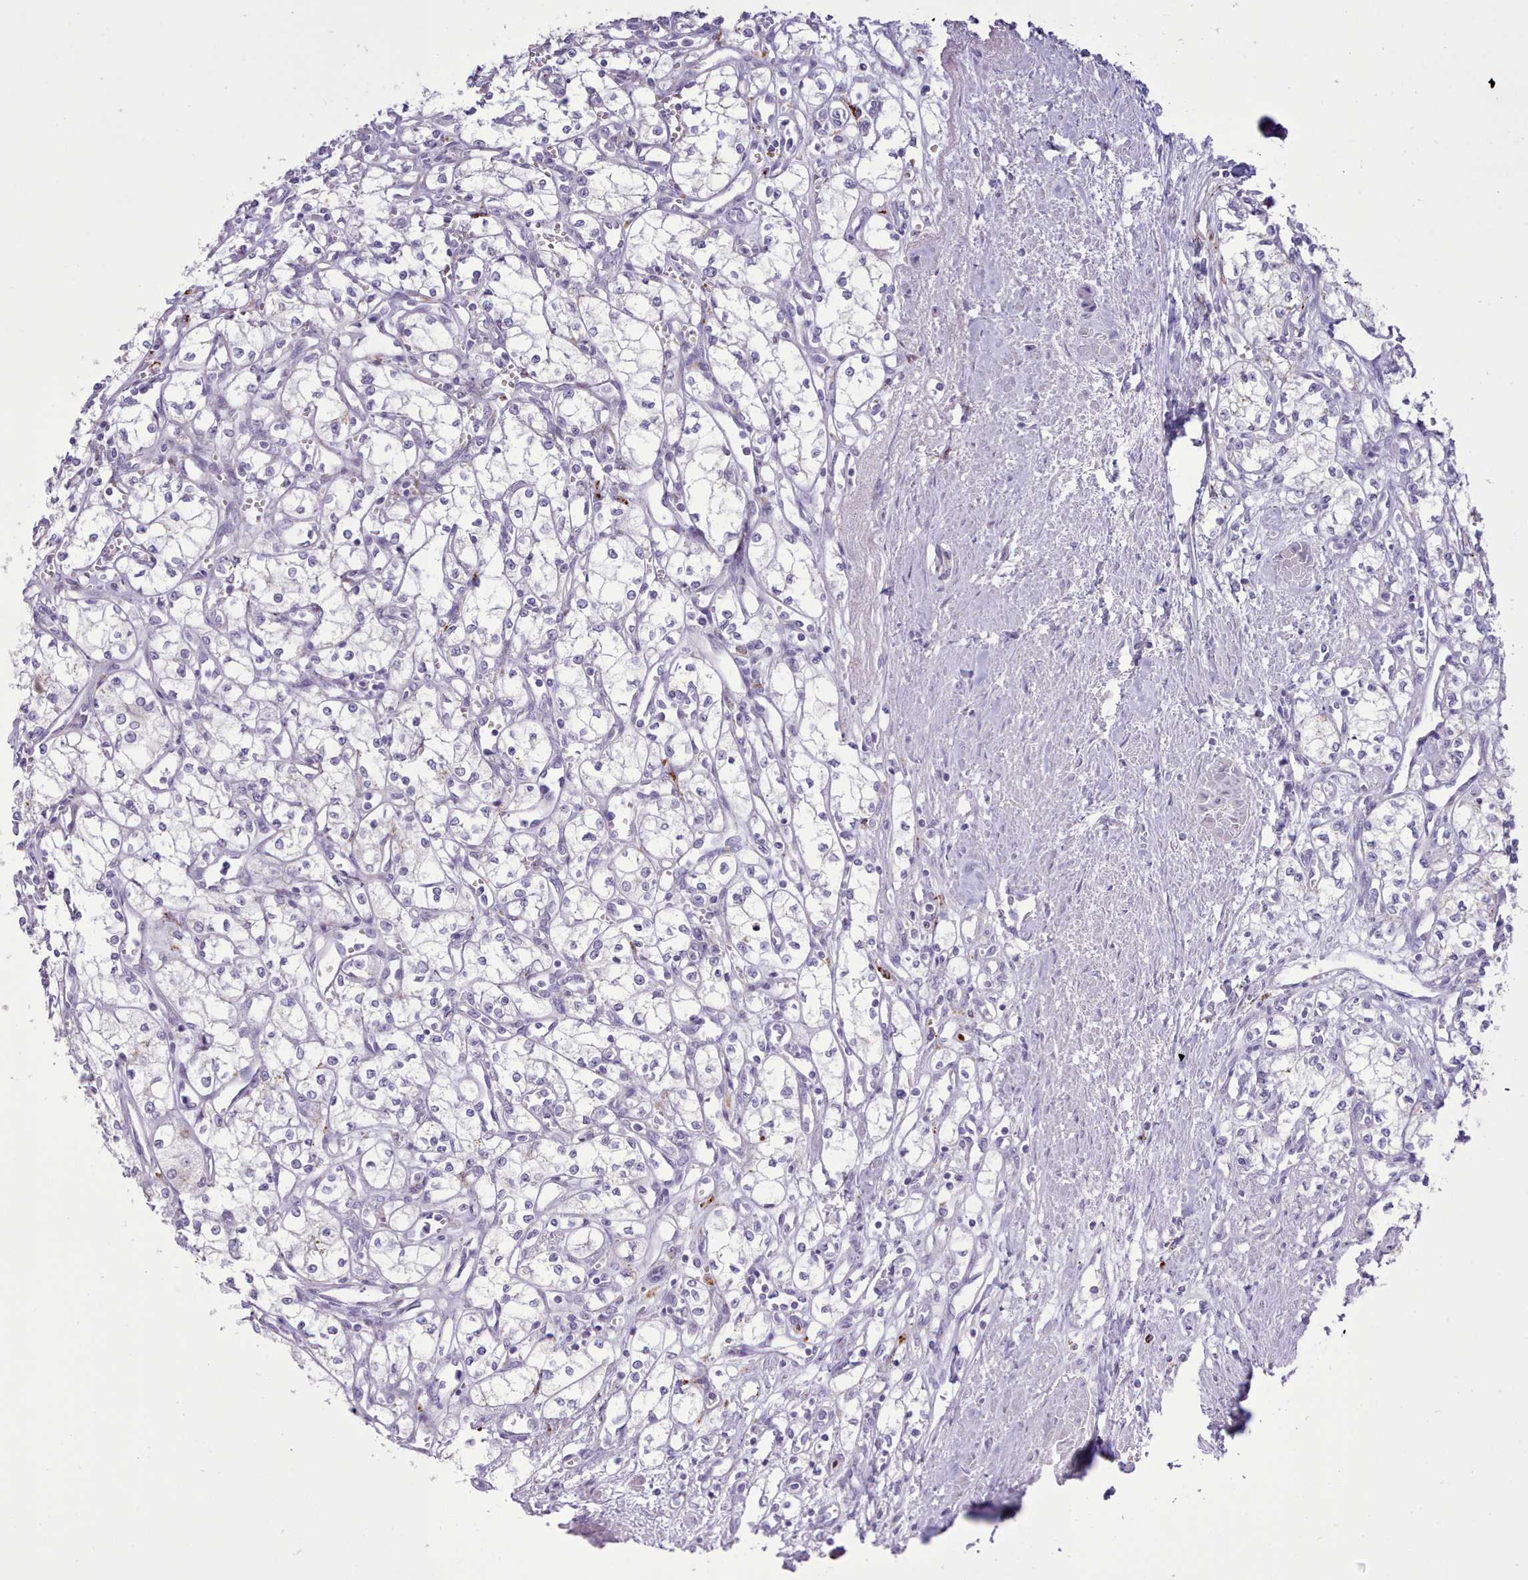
{"staining": {"intensity": "negative", "quantity": "none", "location": "none"}, "tissue": "renal cancer", "cell_type": "Tumor cells", "image_type": "cancer", "snomed": [{"axis": "morphology", "description": "Adenocarcinoma, NOS"}, {"axis": "topography", "description": "Kidney"}], "caption": "IHC photomicrograph of neoplastic tissue: human adenocarcinoma (renal) stained with DAB (3,3'-diaminobenzidine) demonstrates no significant protein positivity in tumor cells.", "gene": "SRD5A1", "patient": {"sex": "male", "age": 59}}